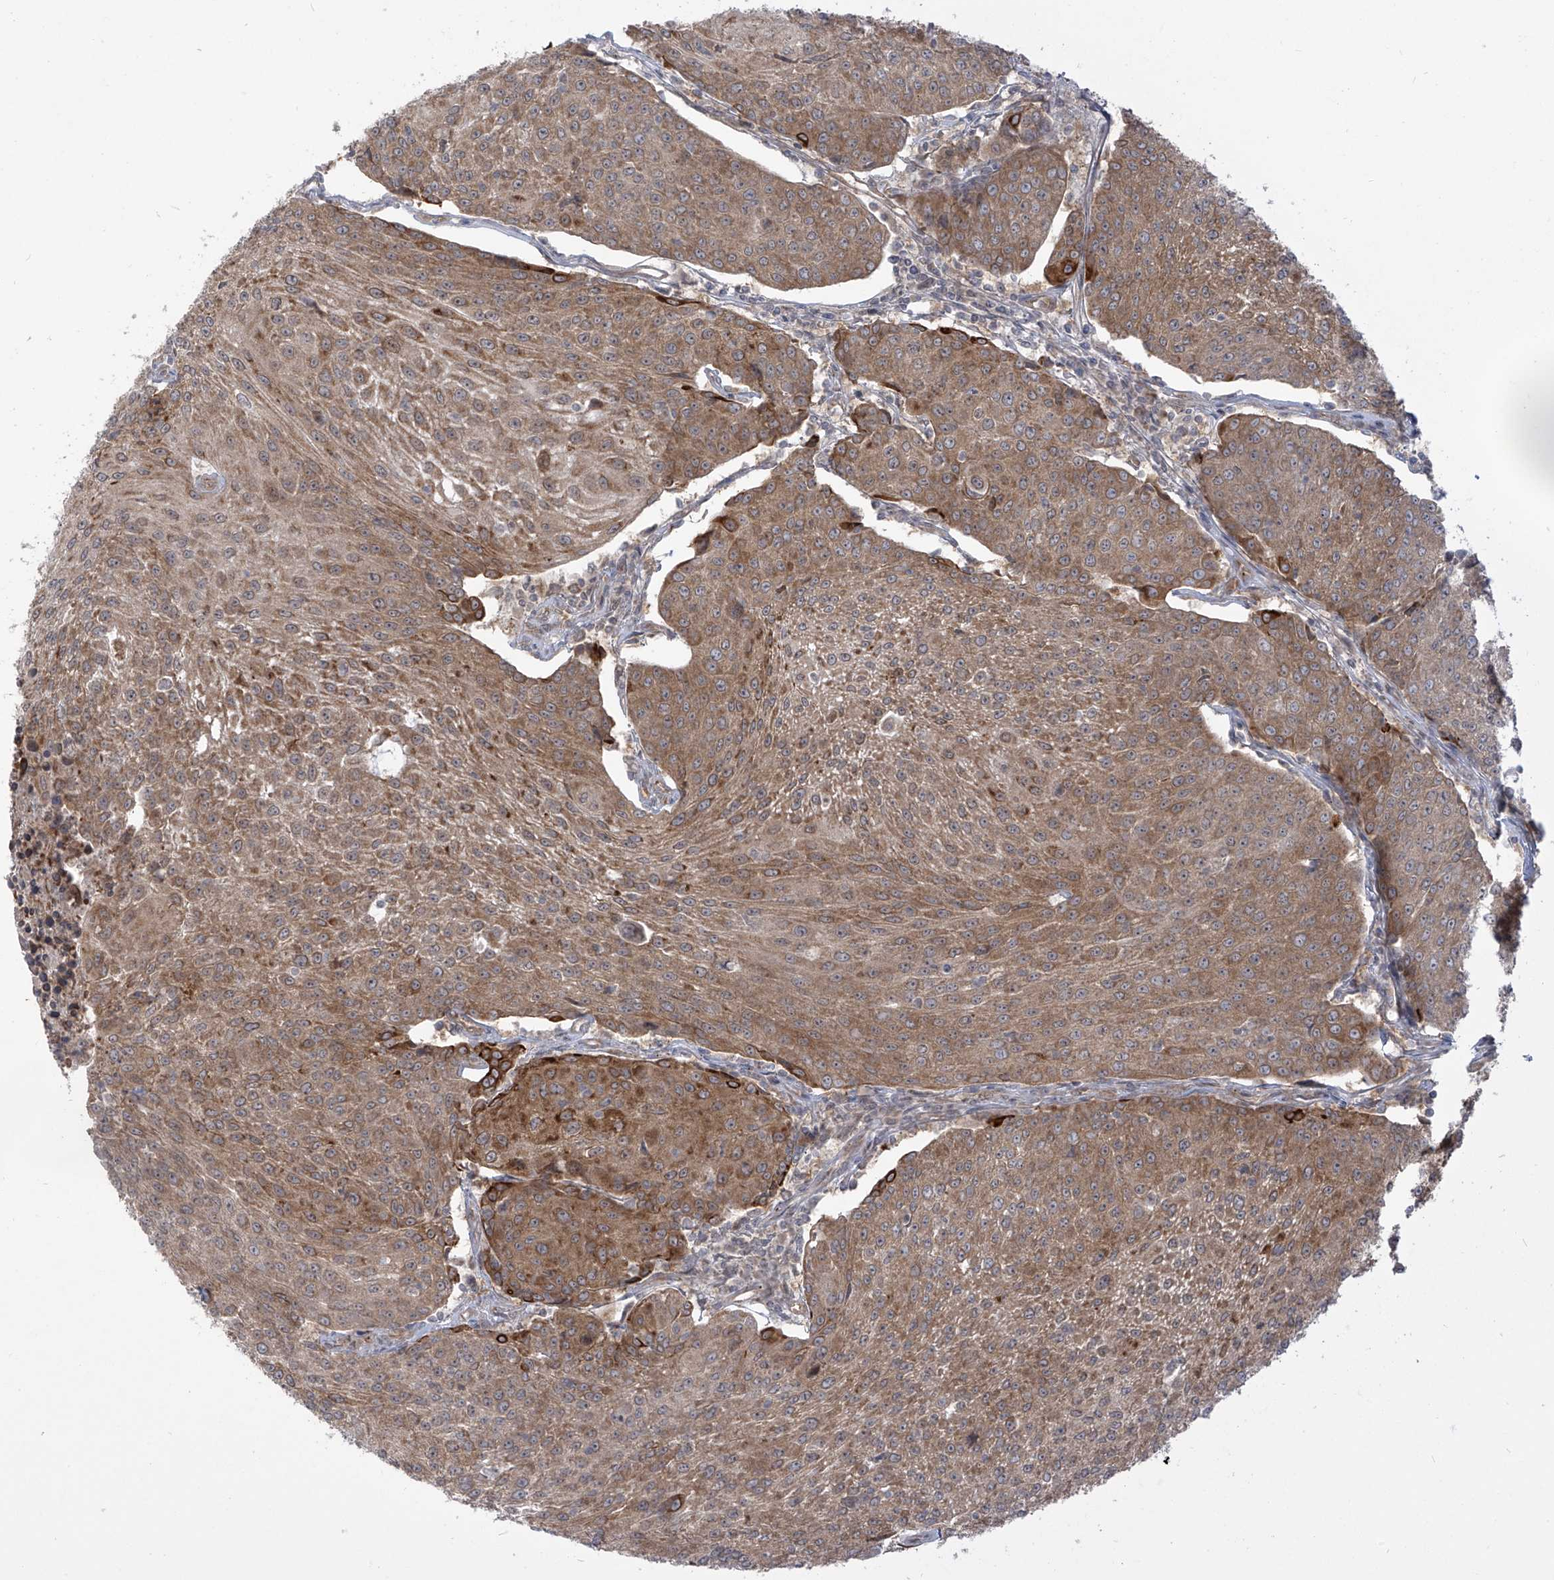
{"staining": {"intensity": "moderate", "quantity": ">75%", "location": "cytoplasmic/membranous"}, "tissue": "urothelial cancer", "cell_type": "Tumor cells", "image_type": "cancer", "snomed": [{"axis": "morphology", "description": "Urothelial carcinoma, High grade"}, {"axis": "topography", "description": "Urinary bladder"}], "caption": "High-grade urothelial carcinoma stained for a protein (brown) exhibits moderate cytoplasmic/membranous positive expression in about >75% of tumor cells.", "gene": "TRIM67", "patient": {"sex": "female", "age": 85}}